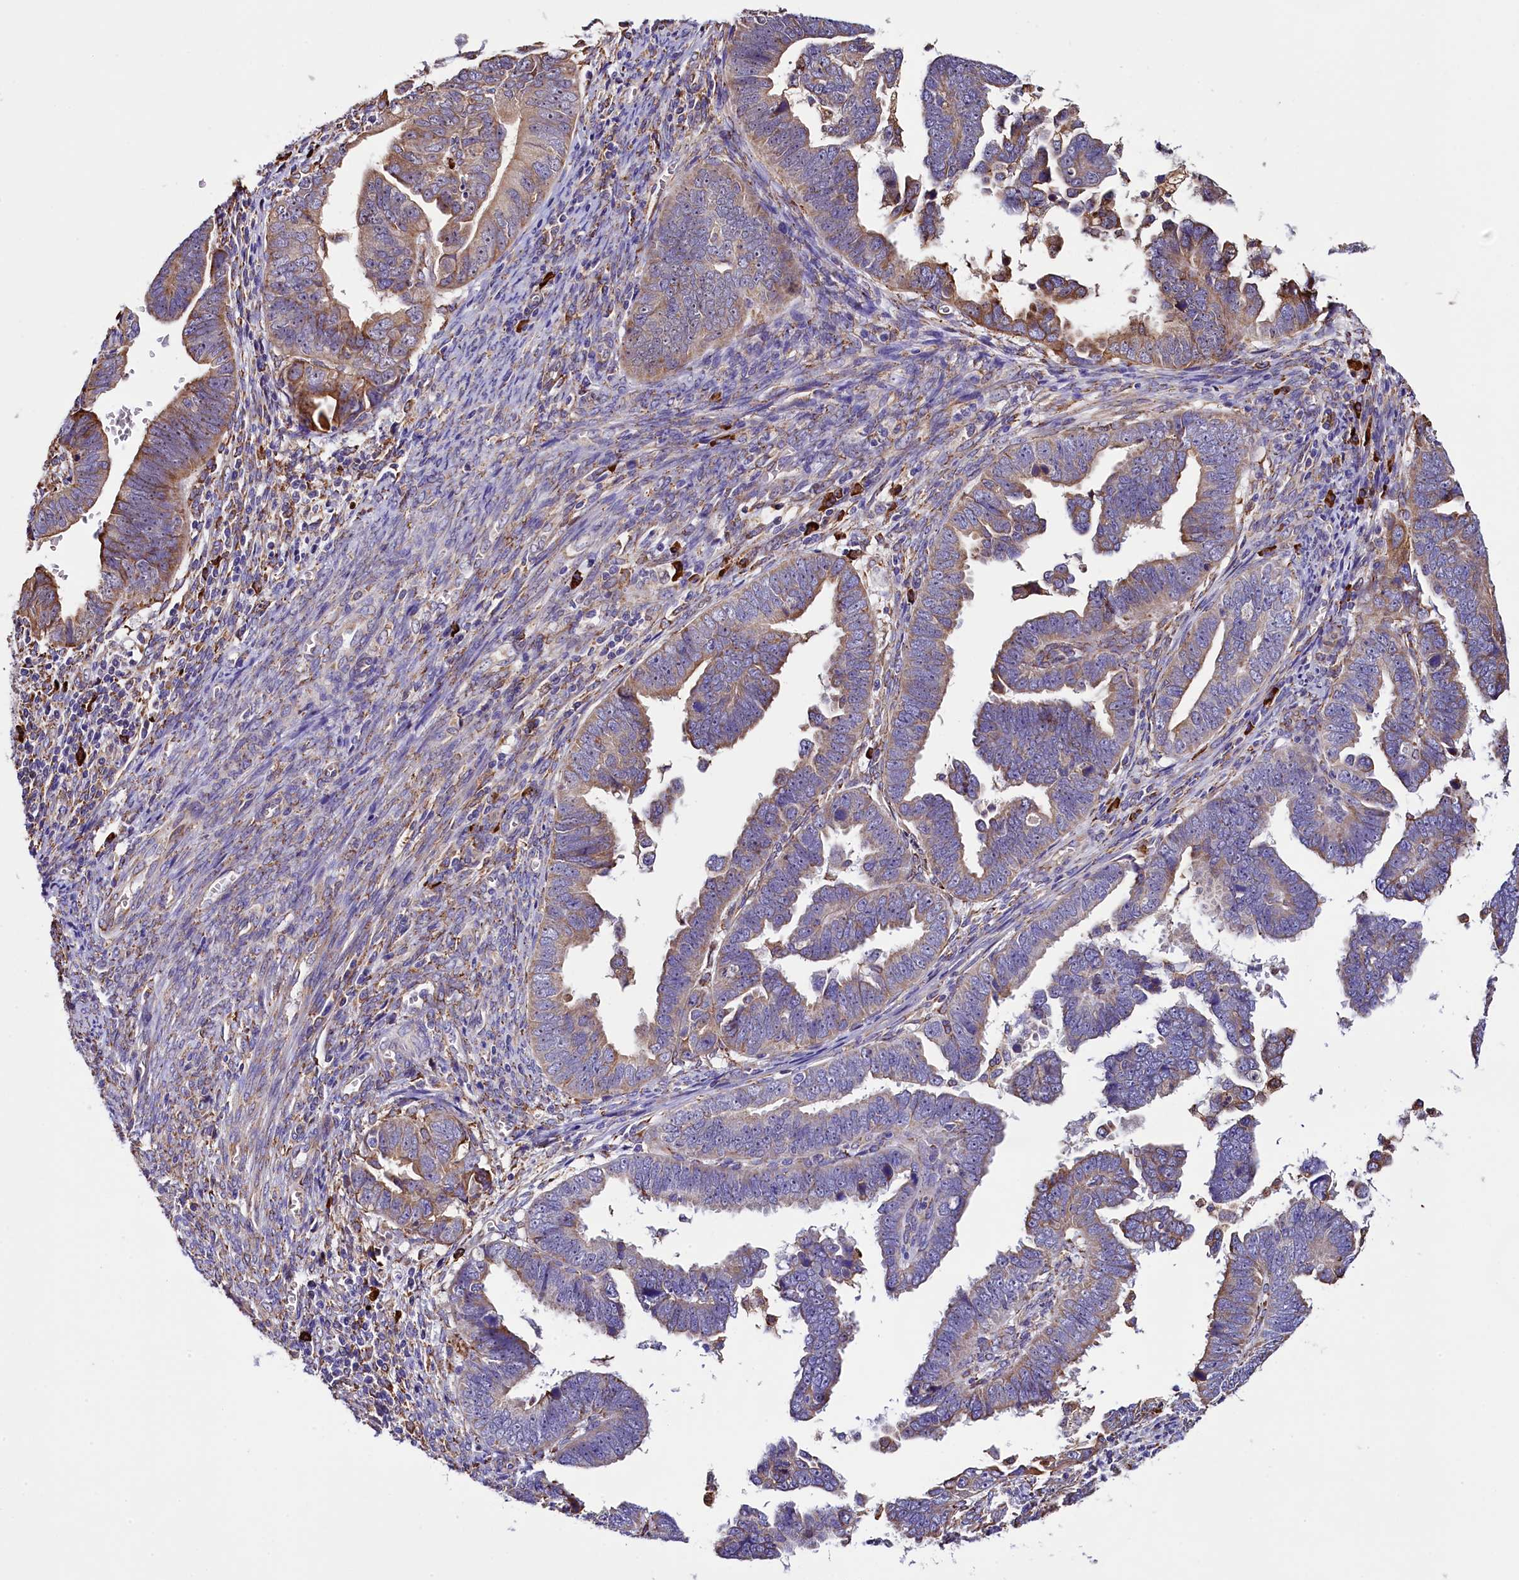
{"staining": {"intensity": "moderate", "quantity": "<25%", "location": "cytoplasmic/membranous"}, "tissue": "endometrial cancer", "cell_type": "Tumor cells", "image_type": "cancer", "snomed": [{"axis": "morphology", "description": "Adenocarcinoma, NOS"}, {"axis": "topography", "description": "Endometrium"}], "caption": "Protein analysis of endometrial cancer tissue demonstrates moderate cytoplasmic/membranous positivity in approximately <25% of tumor cells. (Stains: DAB (3,3'-diaminobenzidine) in brown, nuclei in blue, Microscopy: brightfield microscopy at high magnification).", "gene": "CAPS2", "patient": {"sex": "female", "age": 75}}